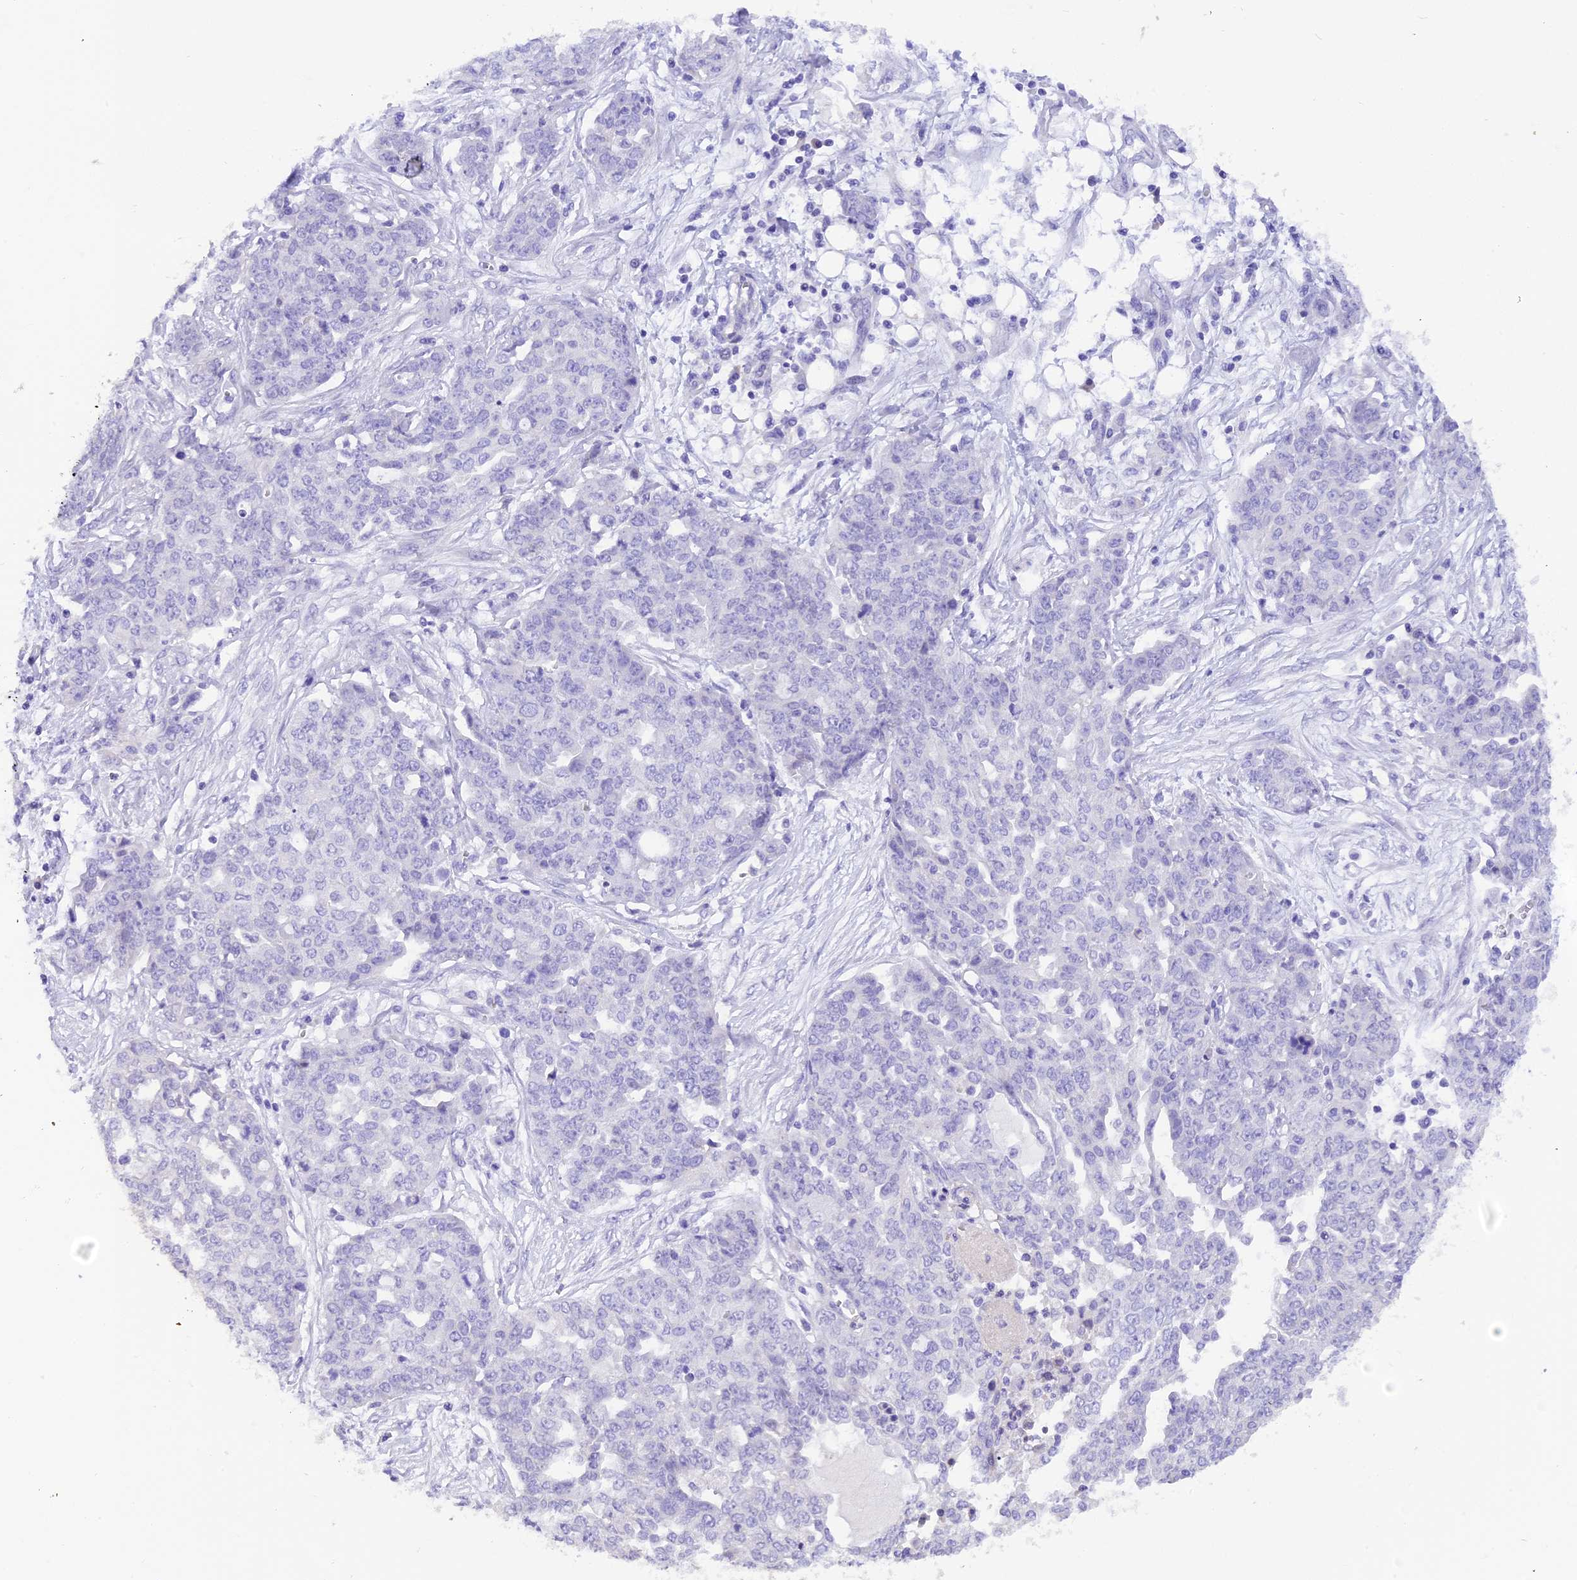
{"staining": {"intensity": "negative", "quantity": "none", "location": "none"}, "tissue": "ovarian cancer", "cell_type": "Tumor cells", "image_type": "cancer", "snomed": [{"axis": "morphology", "description": "Cystadenocarcinoma, serous, NOS"}, {"axis": "topography", "description": "Soft tissue"}, {"axis": "topography", "description": "Ovary"}], "caption": "Immunohistochemical staining of human ovarian serous cystadenocarcinoma shows no significant staining in tumor cells.", "gene": "COL6A5", "patient": {"sex": "female", "age": 57}}